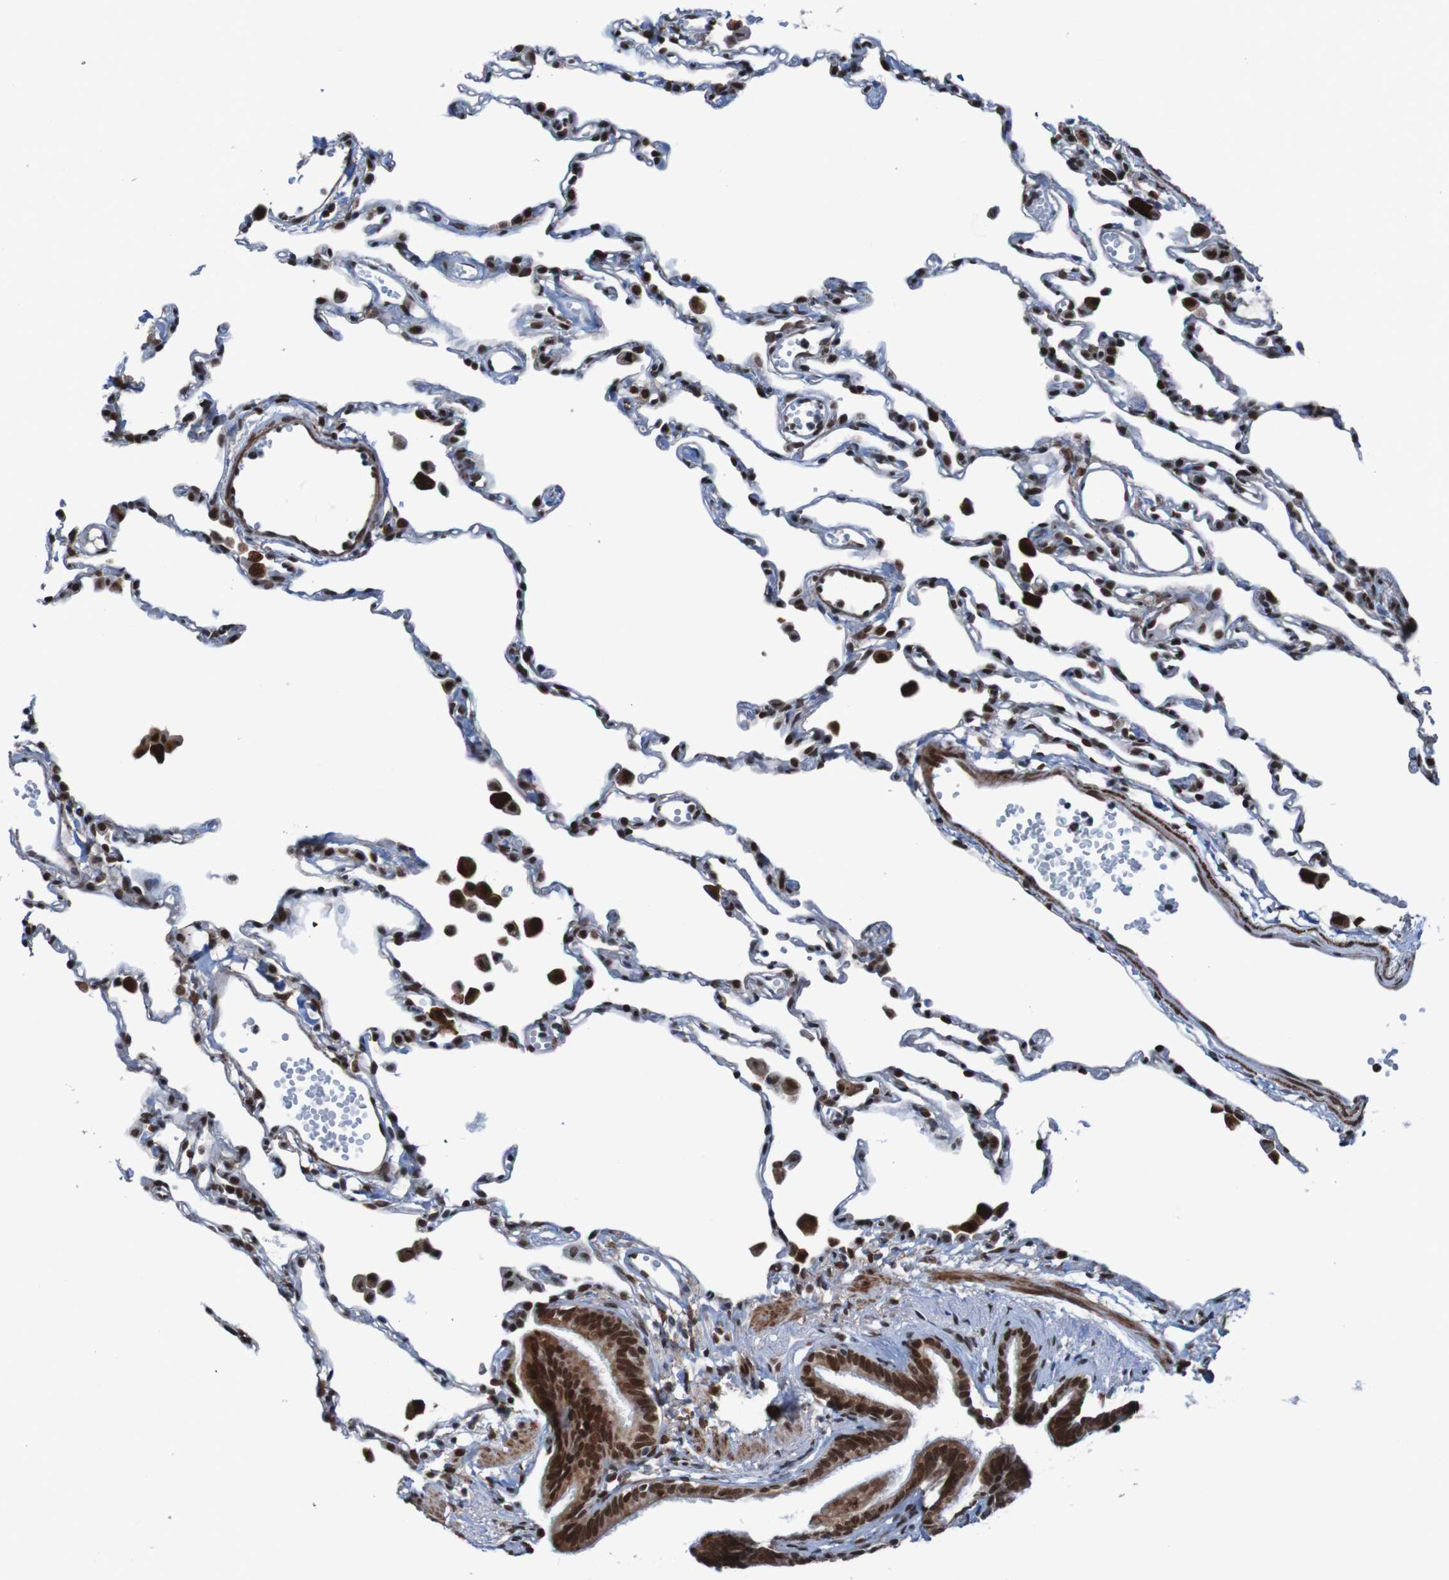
{"staining": {"intensity": "strong", "quantity": "25%-75%", "location": "cytoplasmic/membranous,nuclear"}, "tissue": "lung", "cell_type": "Alveolar cells", "image_type": "normal", "snomed": [{"axis": "morphology", "description": "Normal tissue, NOS"}, {"axis": "topography", "description": "Lung"}], "caption": "Immunohistochemical staining of normal lung reveals strong cytoplasmic/membranous,nuclear protein staining in about 25%-75% of alveolar cells. The protein of interest is shown in brown color, while the nuclei are stained blue.", "gene": "PHF2", "patient": {"sex": "female", "age": 49}}